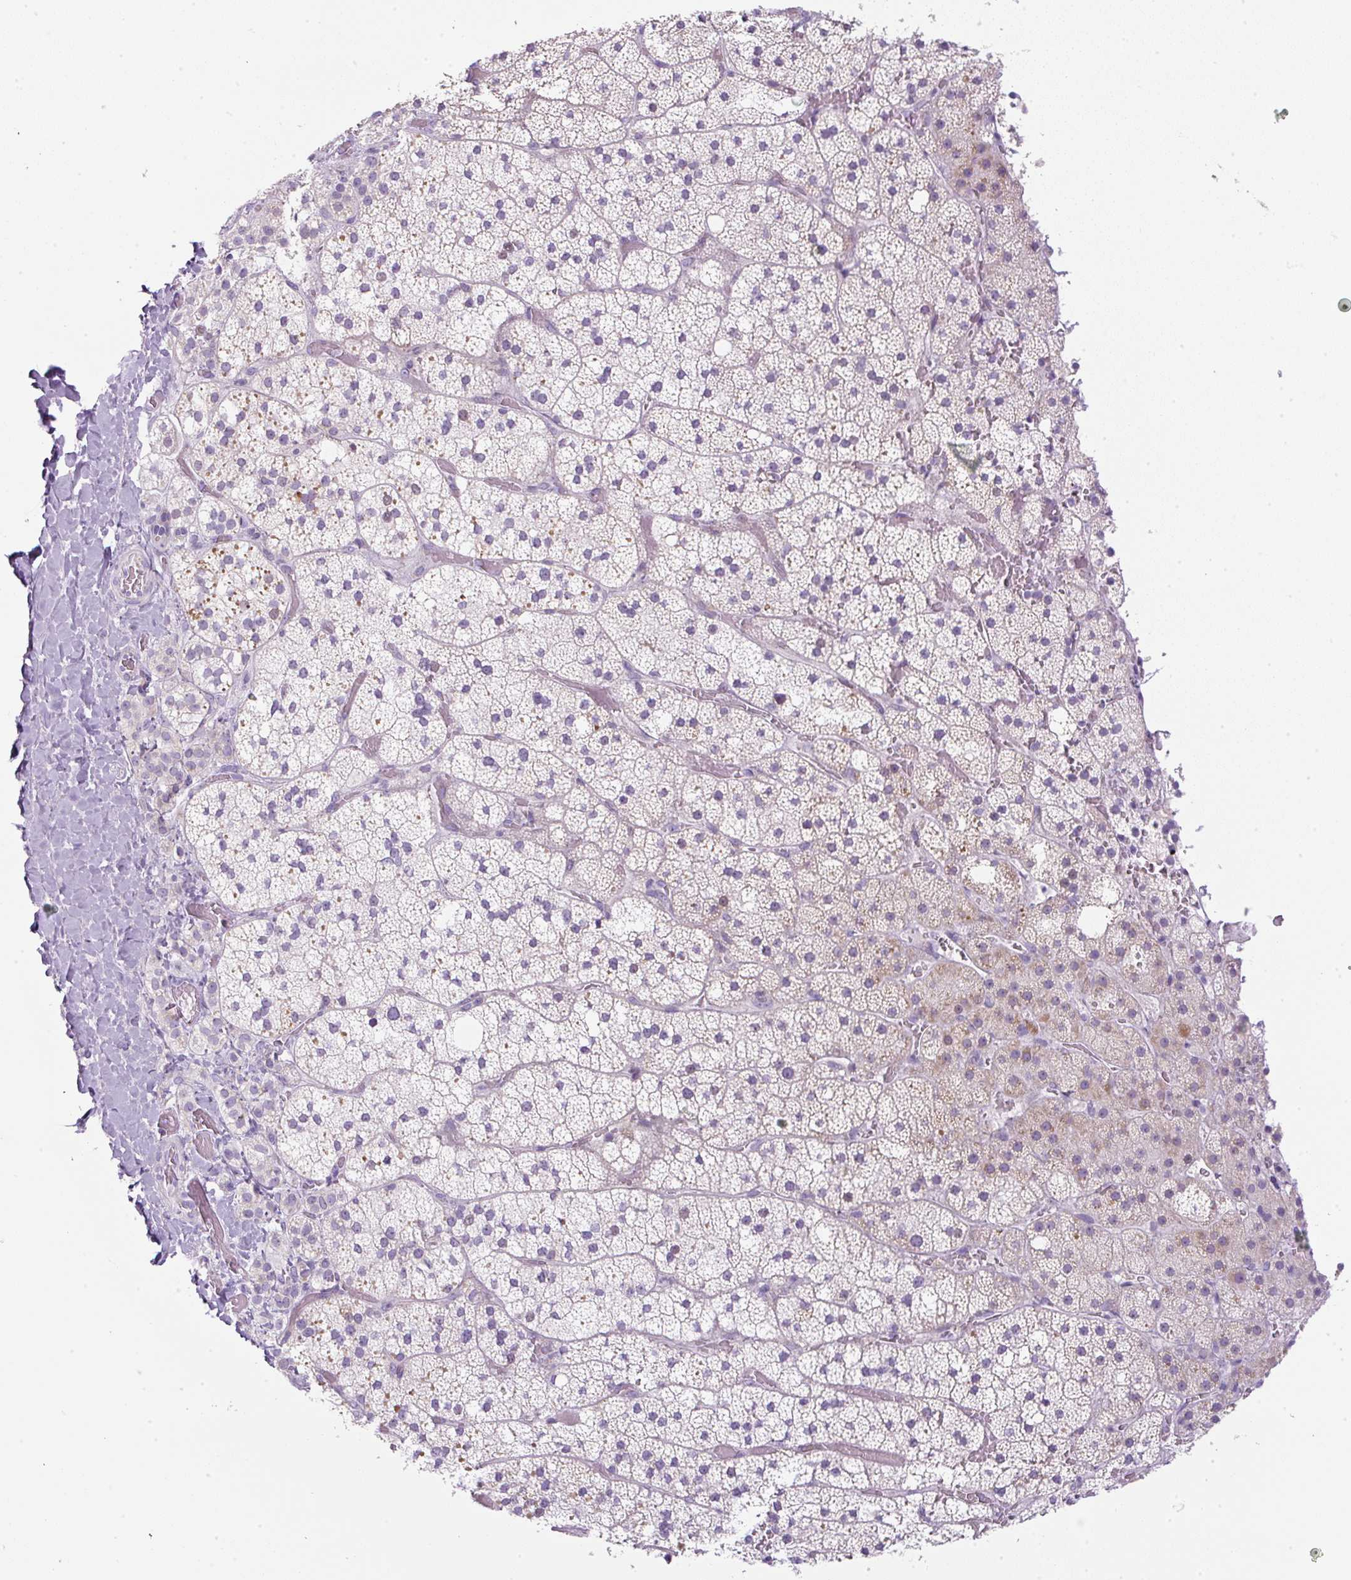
{"staining": {"intensity": "weak", "quantity": "<25%", "location": "cytoplasmic/membranous"}, "tissue": "adrenal gland", "cell_type": "Glandular cells", "image_type": "normal", "snomed": [{"axis": "morphology", "description": "Normal tissue, NOS"}, {"axis": "topography", "description": "Adrenal gland"}], "caption": "Image shows no protein staining in glandular cells of benign adrenal gland.", "gene": "FGFBP3", "patient": {"sex": "male", "age": 53}}